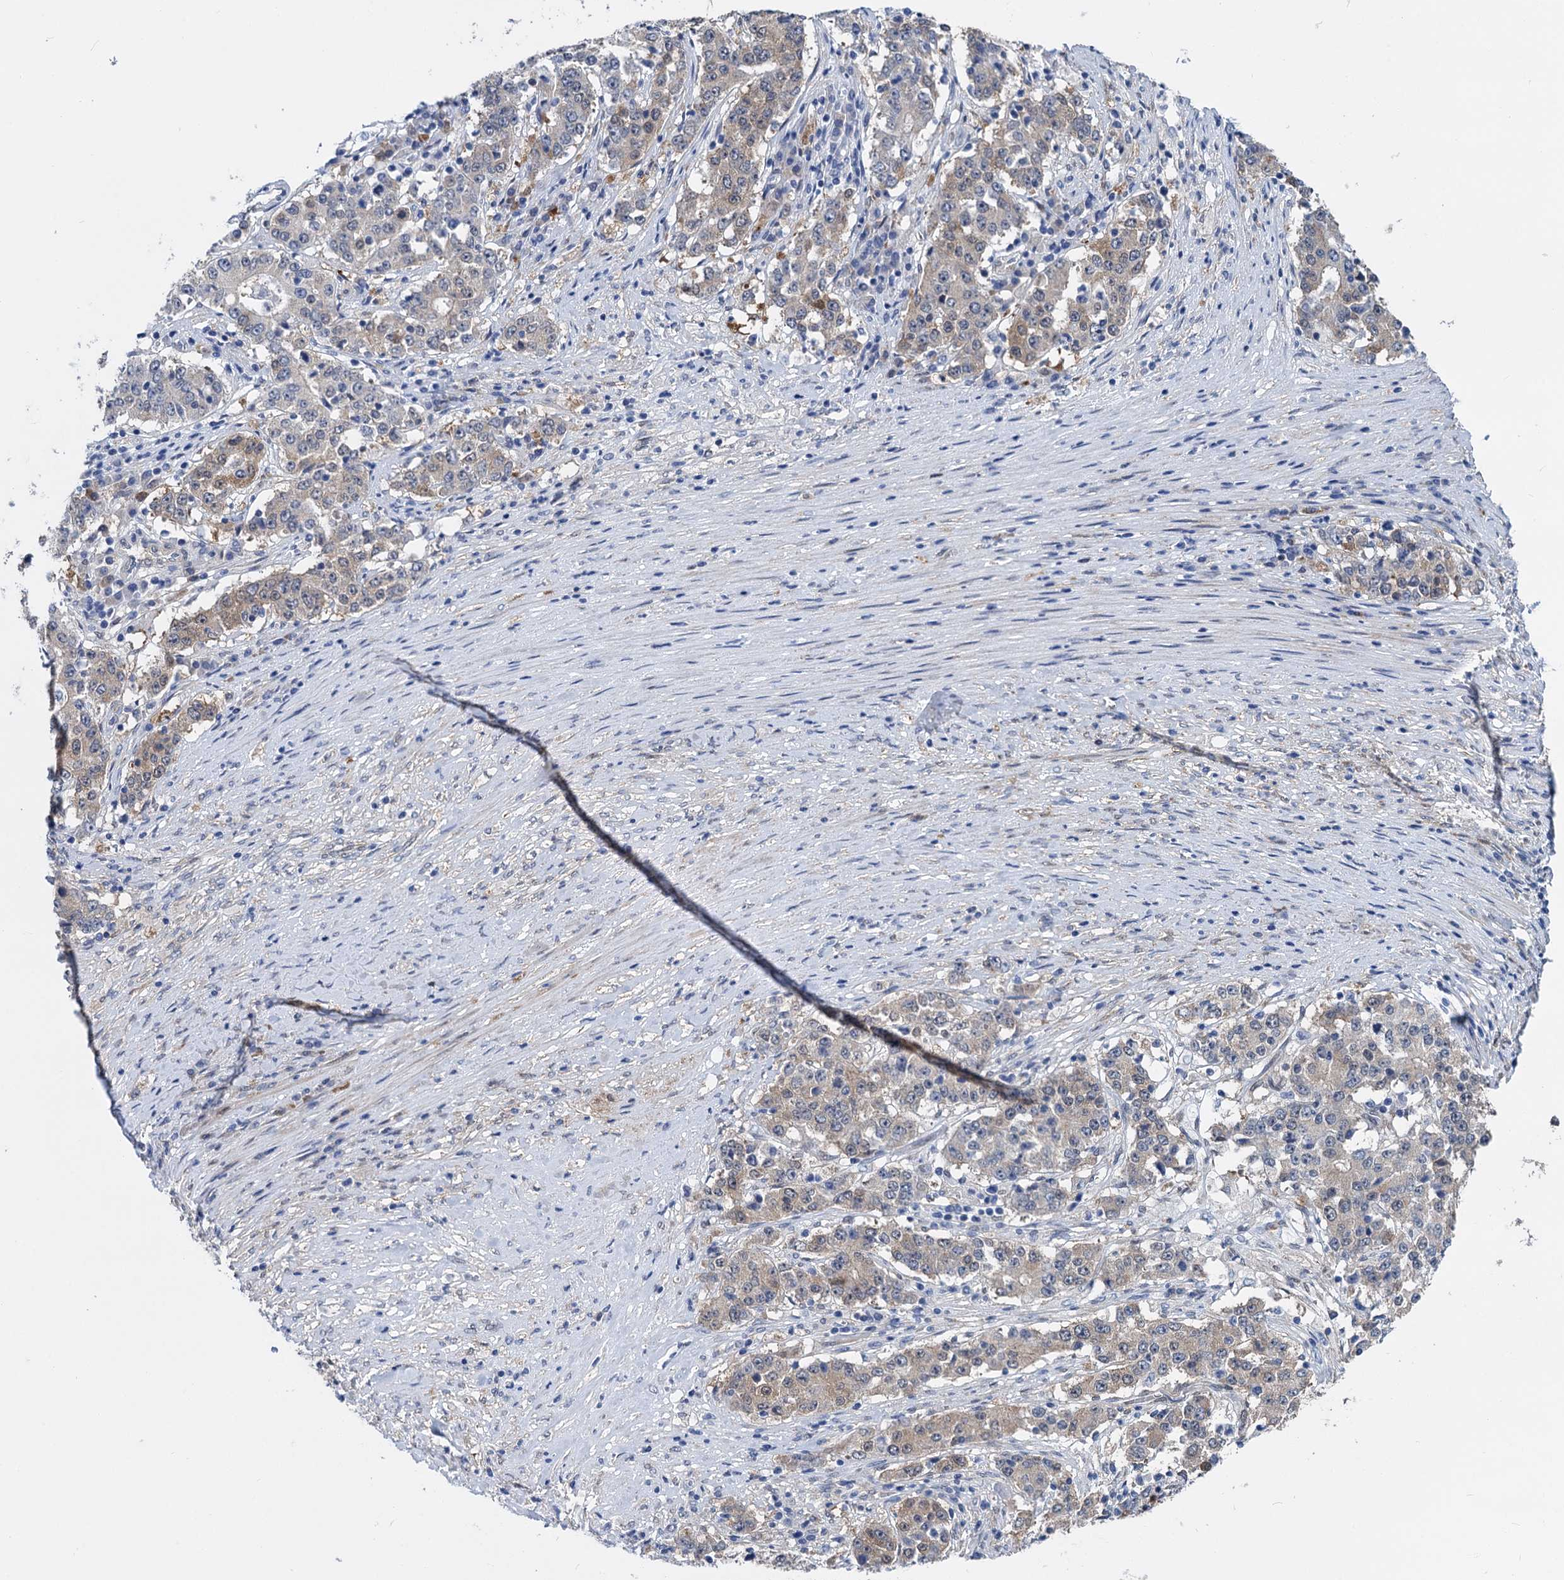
{"staining": {"intensity": "weak", "quantity": "<25%", "location": "cytoplasmic/membranous"}, "tissue": "stomach cancer", "cell_type": "Tumor cells", "image_type": "cancer", "snomed": [{"axis": "morphology", "description": "Adenocarcinoma, NOS"}, {"axis": "topography", "description": "Stomach"}], "caption": "There is no significant staining in tumor cells of stomach adenocarcinoma.", "gene": "GSTM3", "patient": {"sex": "male", "age": 59}}